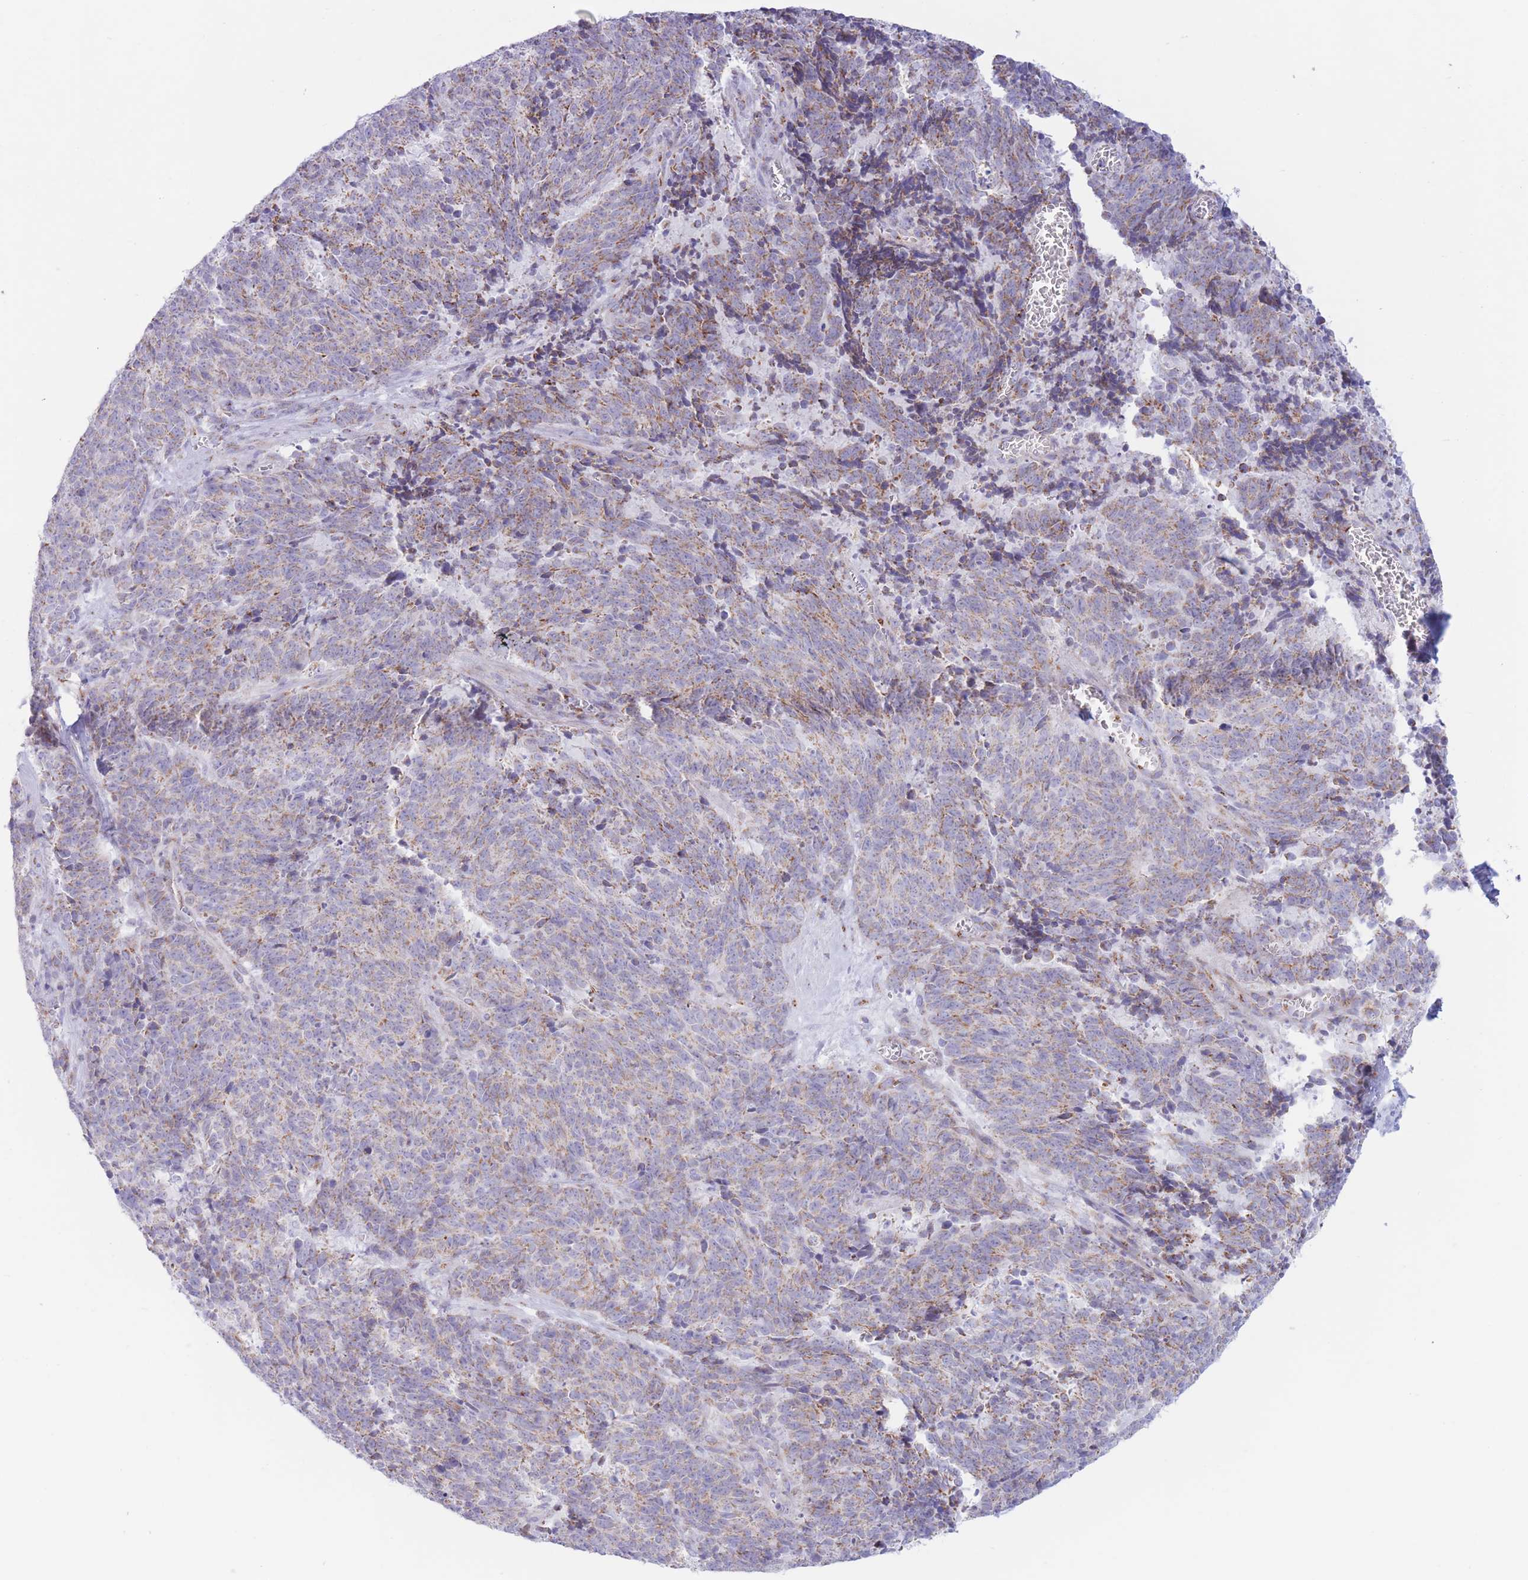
{"staining": {"intensity": "weak", "quantity": "25%-75%", "location": "cytoplasmic/membranous"}, "tissue": "cervical cancer", "cell_type": "Tumor cells", "image_type": "cancer", "snomed": [{"axis": "morphology", "description": "Squamous cell carcinoma, NOS"}, {"axis": "topography", "description": "Cervix"}], "caption": "A high-resolution histopathology image shows immunohistochemistry staining of cervical cancer, which reveals weak cytoplasmic/membranous staining in approximately 25%-75% of tumor cells. The staining was performed using DAB, with brown indicating positive protein expression. Nuclei are stained blue with hematoxylin.", "gene": "MPND", "patient": {"sex": "female", "age": 29}}